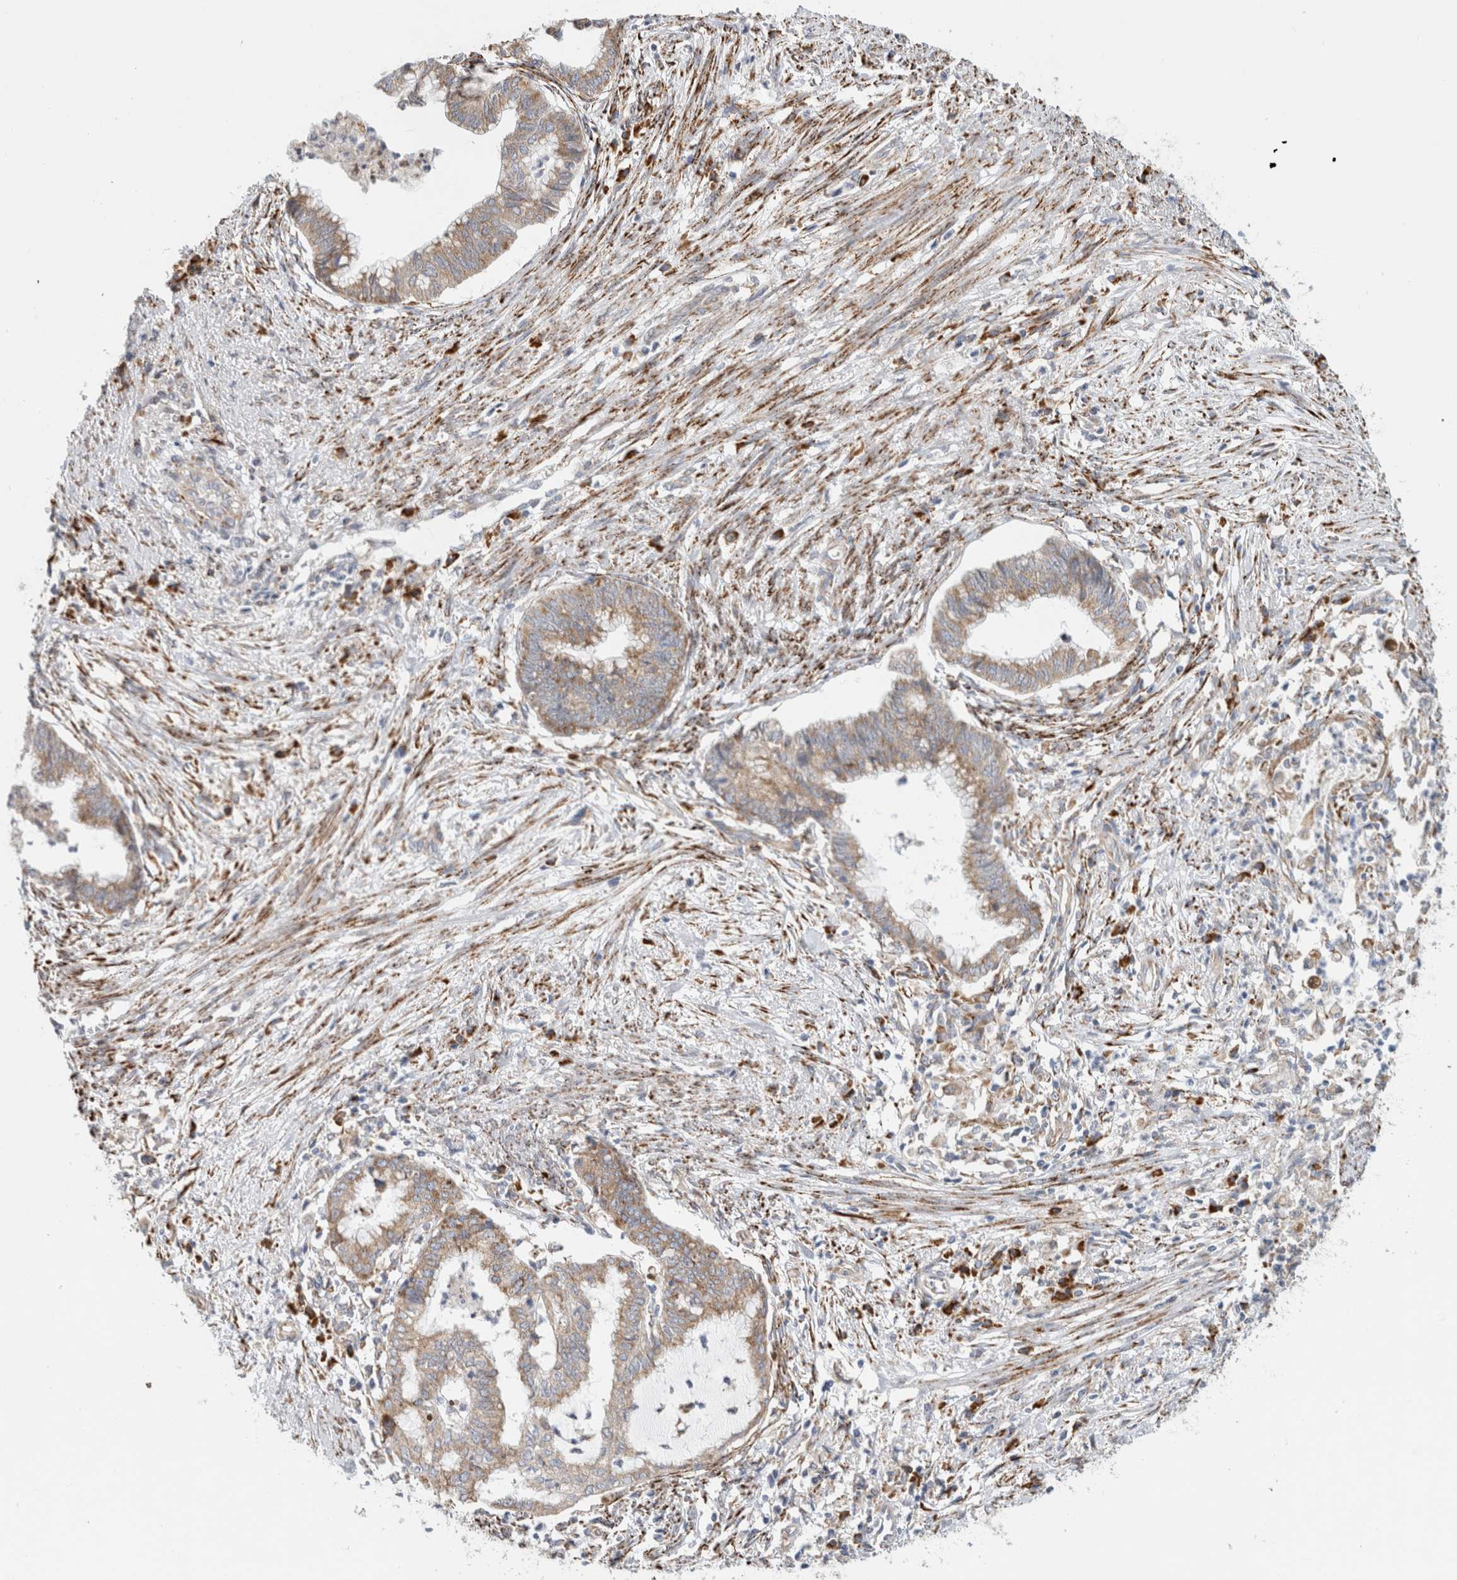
{"staining": {"intensity": "moderate", "quantity": ">75%", "location": "cytoplasmic/membranous"}, "tissue": "endometrial cancer", "cell_type": "Tumor cells", "image_type": "cancer", "snomed": [{"axis": "morphology", "description": "Necrosis, NOS"}, {"axis": "morphology", "description": "Adenocarcinoma, NOS"}, {"axis": "topography", "description": "Endometrium"}], "caption": "A photomicrograph of endometrial cancer stained for a protein demonstrates moderate cytoplasmic/membranous brown staining in tumor cells.", "gene": "RPN2", "patient": {"sex": "female", "age": 79}}